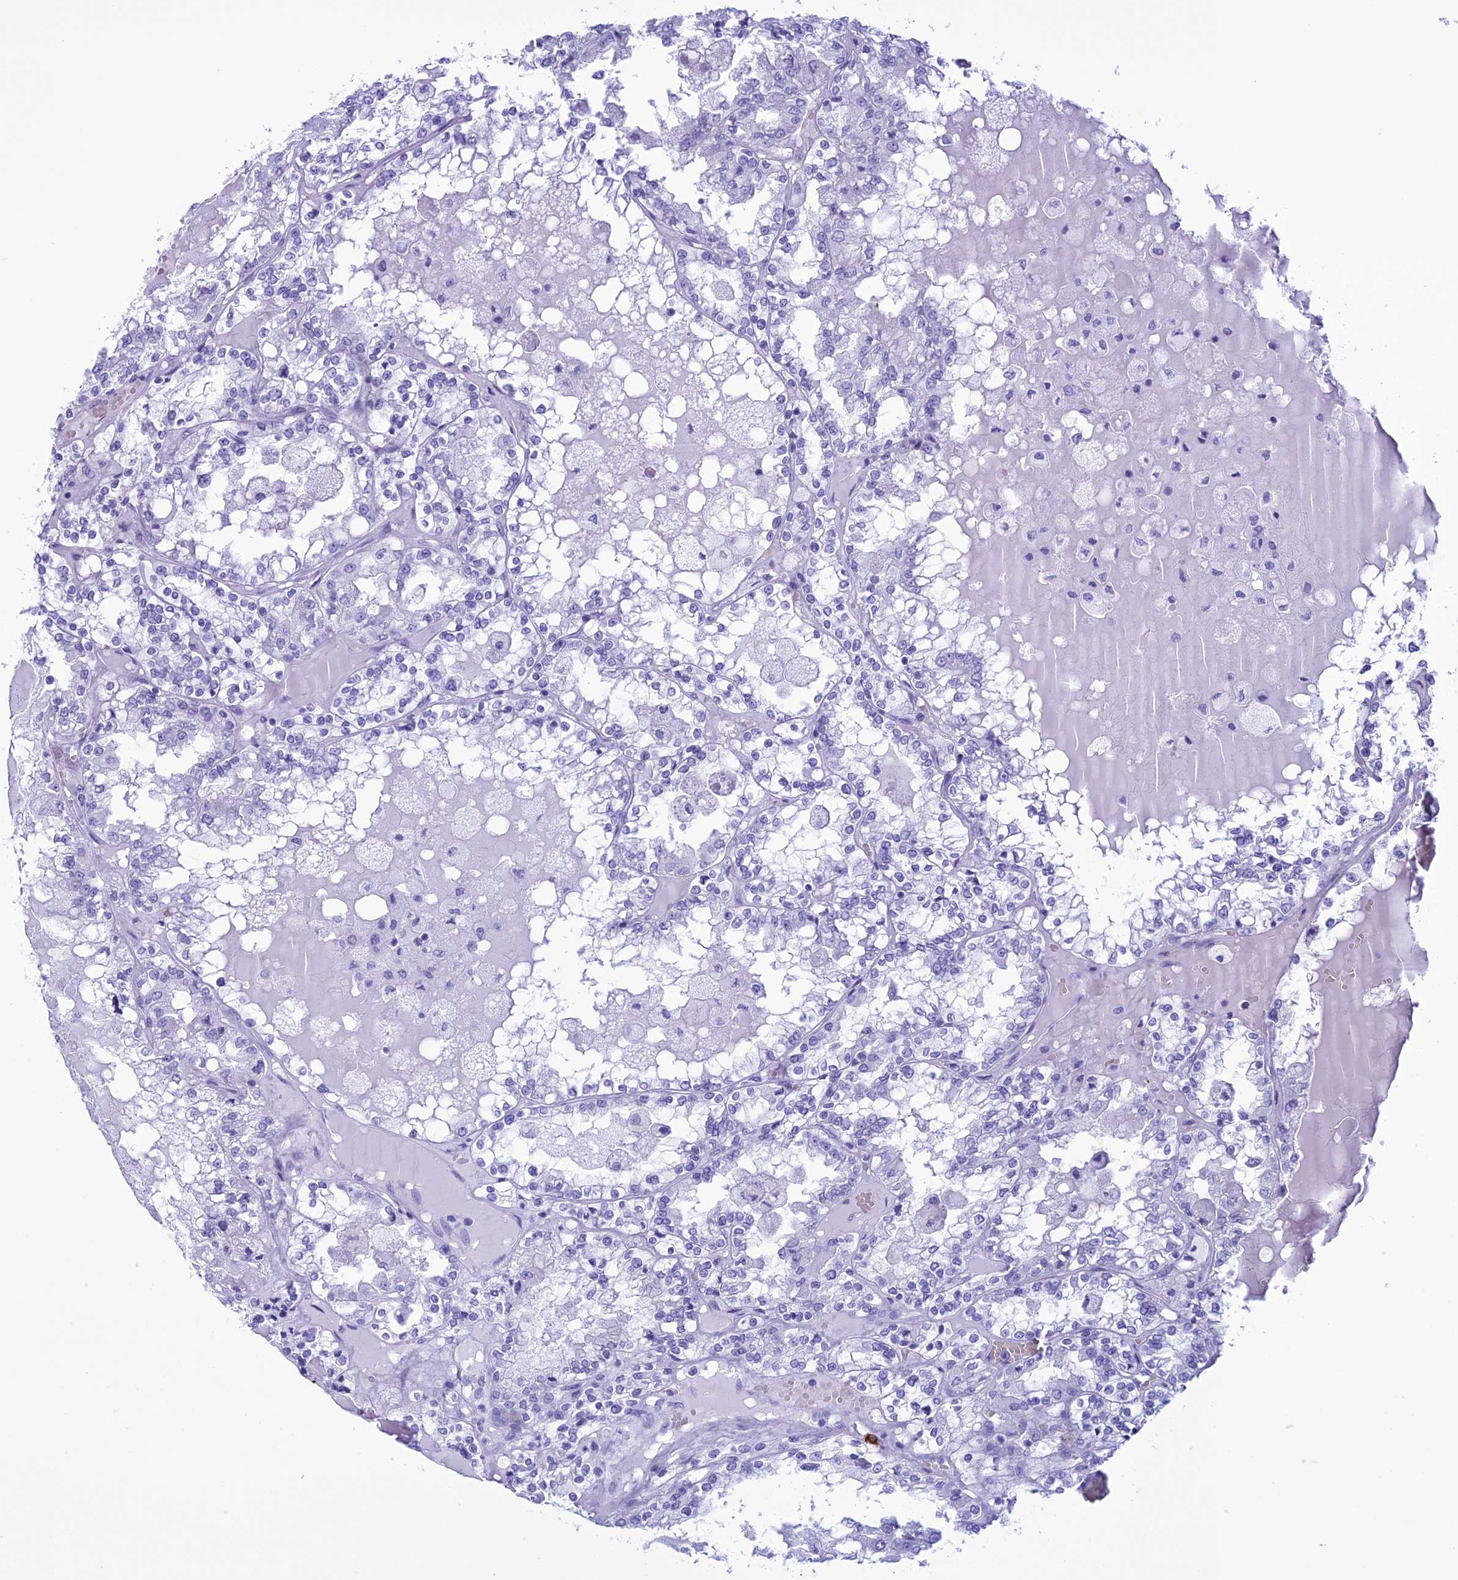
{"staining": {"intensity": "negative", "quantity": "none", "location": "none"}, "tissue": "renal cancer", "cell_type": "Tumor cells", "image_type": "cancer", "snomed": [{"axis": "morphology", "description": "Adenocarcinoma, NOS"}, {"axis": "topography", "description": "Kidney"}], "caption": "There is no significant expression in tumor cells of adenocarcinoma (renal). (Stains: DAB immunohistochemistry with hematoxylin counter stain, Microscopy: brightfield microscopy at high magnification).", "gene": "MZB1", "patient": {"sex": "female", "age": 56}}